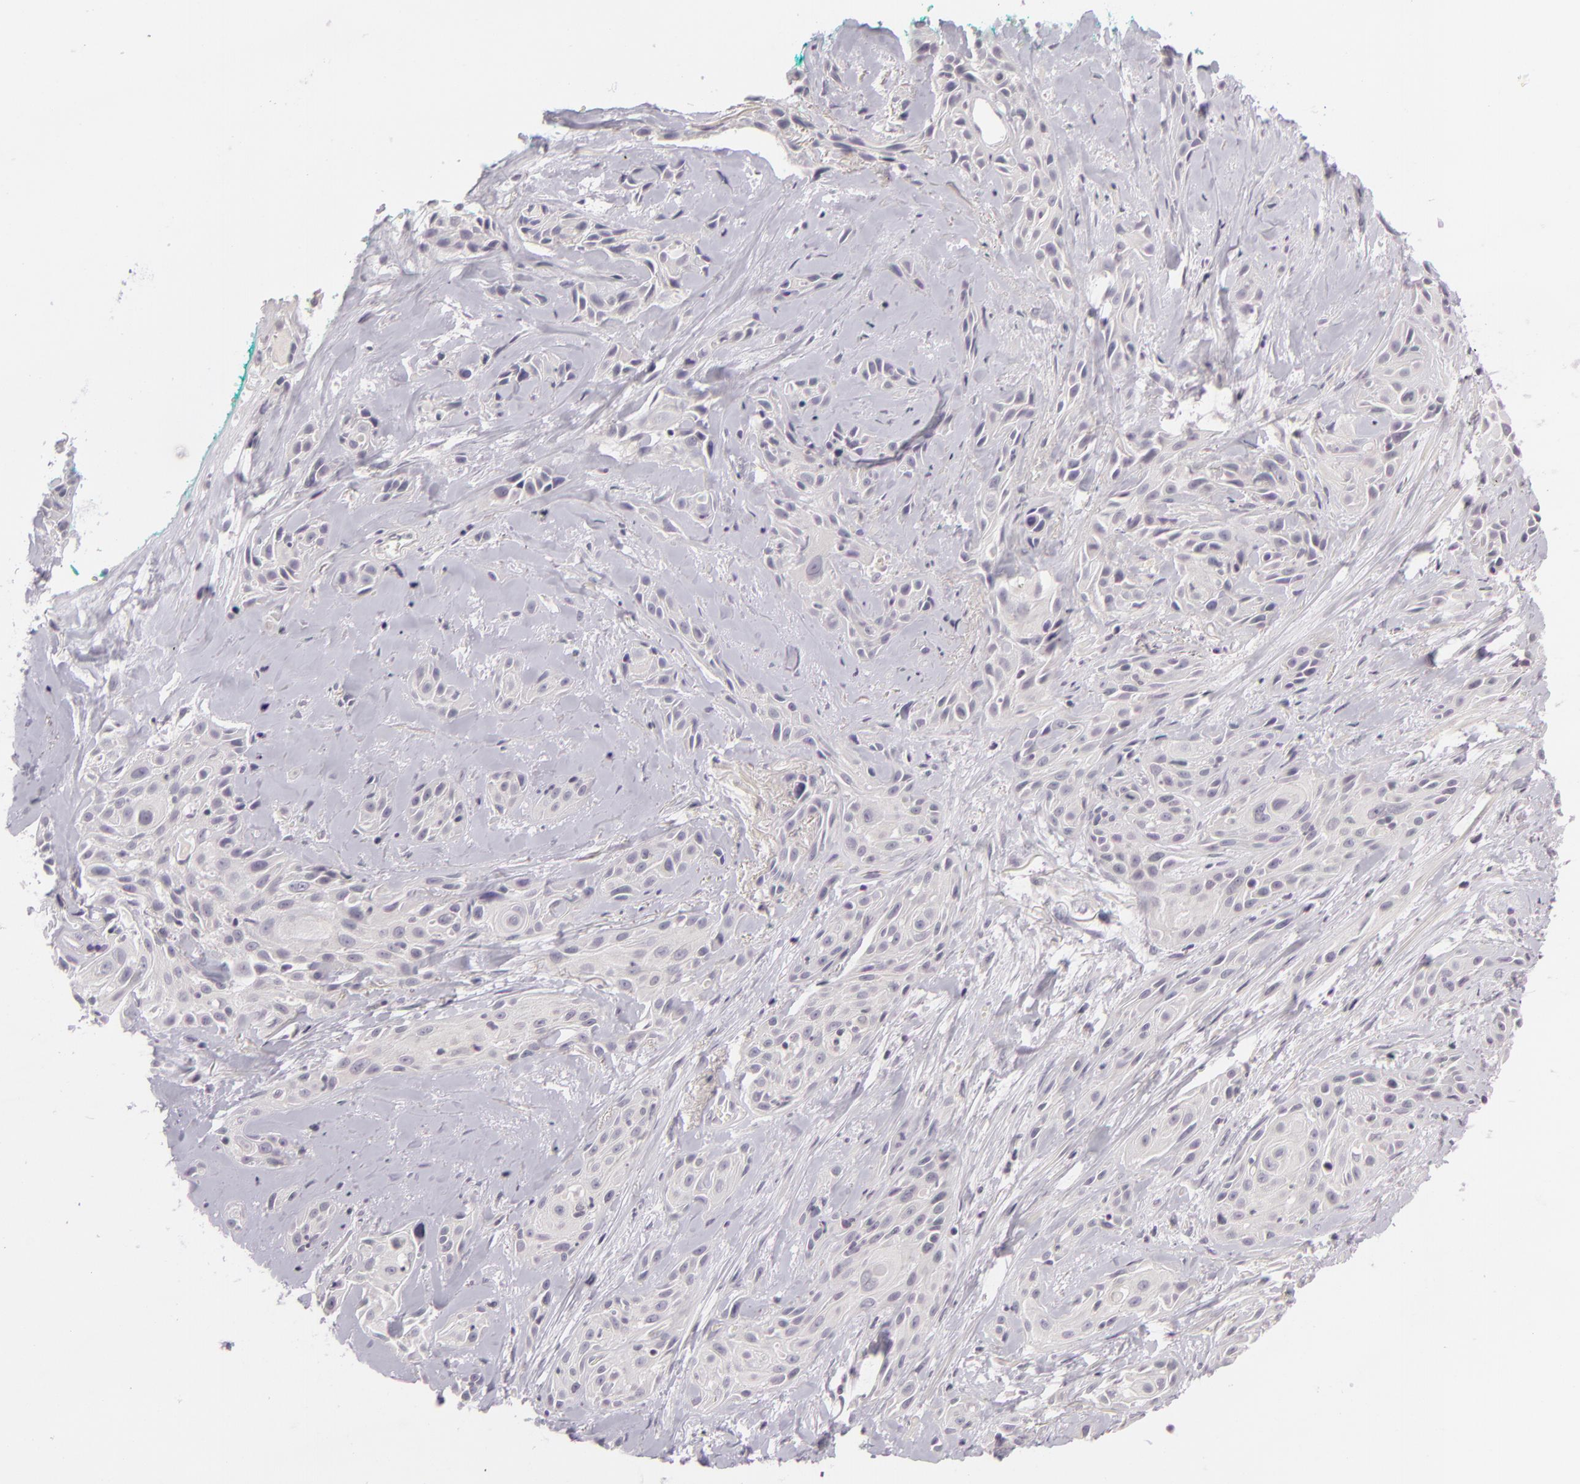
{"staining": {"intensity": "negative", "quantity": "none", "location": "none"}, "tissue": "skin cancer", "cell_type": "Tumor cells", "image_type": "cancer", "snomed": [{"axis": "morphology", "description": "Squamous cell carcinoma, NOS"}, {"axis": "topography", "description": "Skin"}, {"axis": "topography", "description": "Anal"}], "caption": "A high-resolution image shows IHC staining of squamous cell carcinoma (skin), which reveals no significant staining in tumor cells. (Immunohistochemistry (ihc), brightfield microscopy, high magnification).", "gene": "DAG1", "patient": {"sex": "male", "age": 64}}